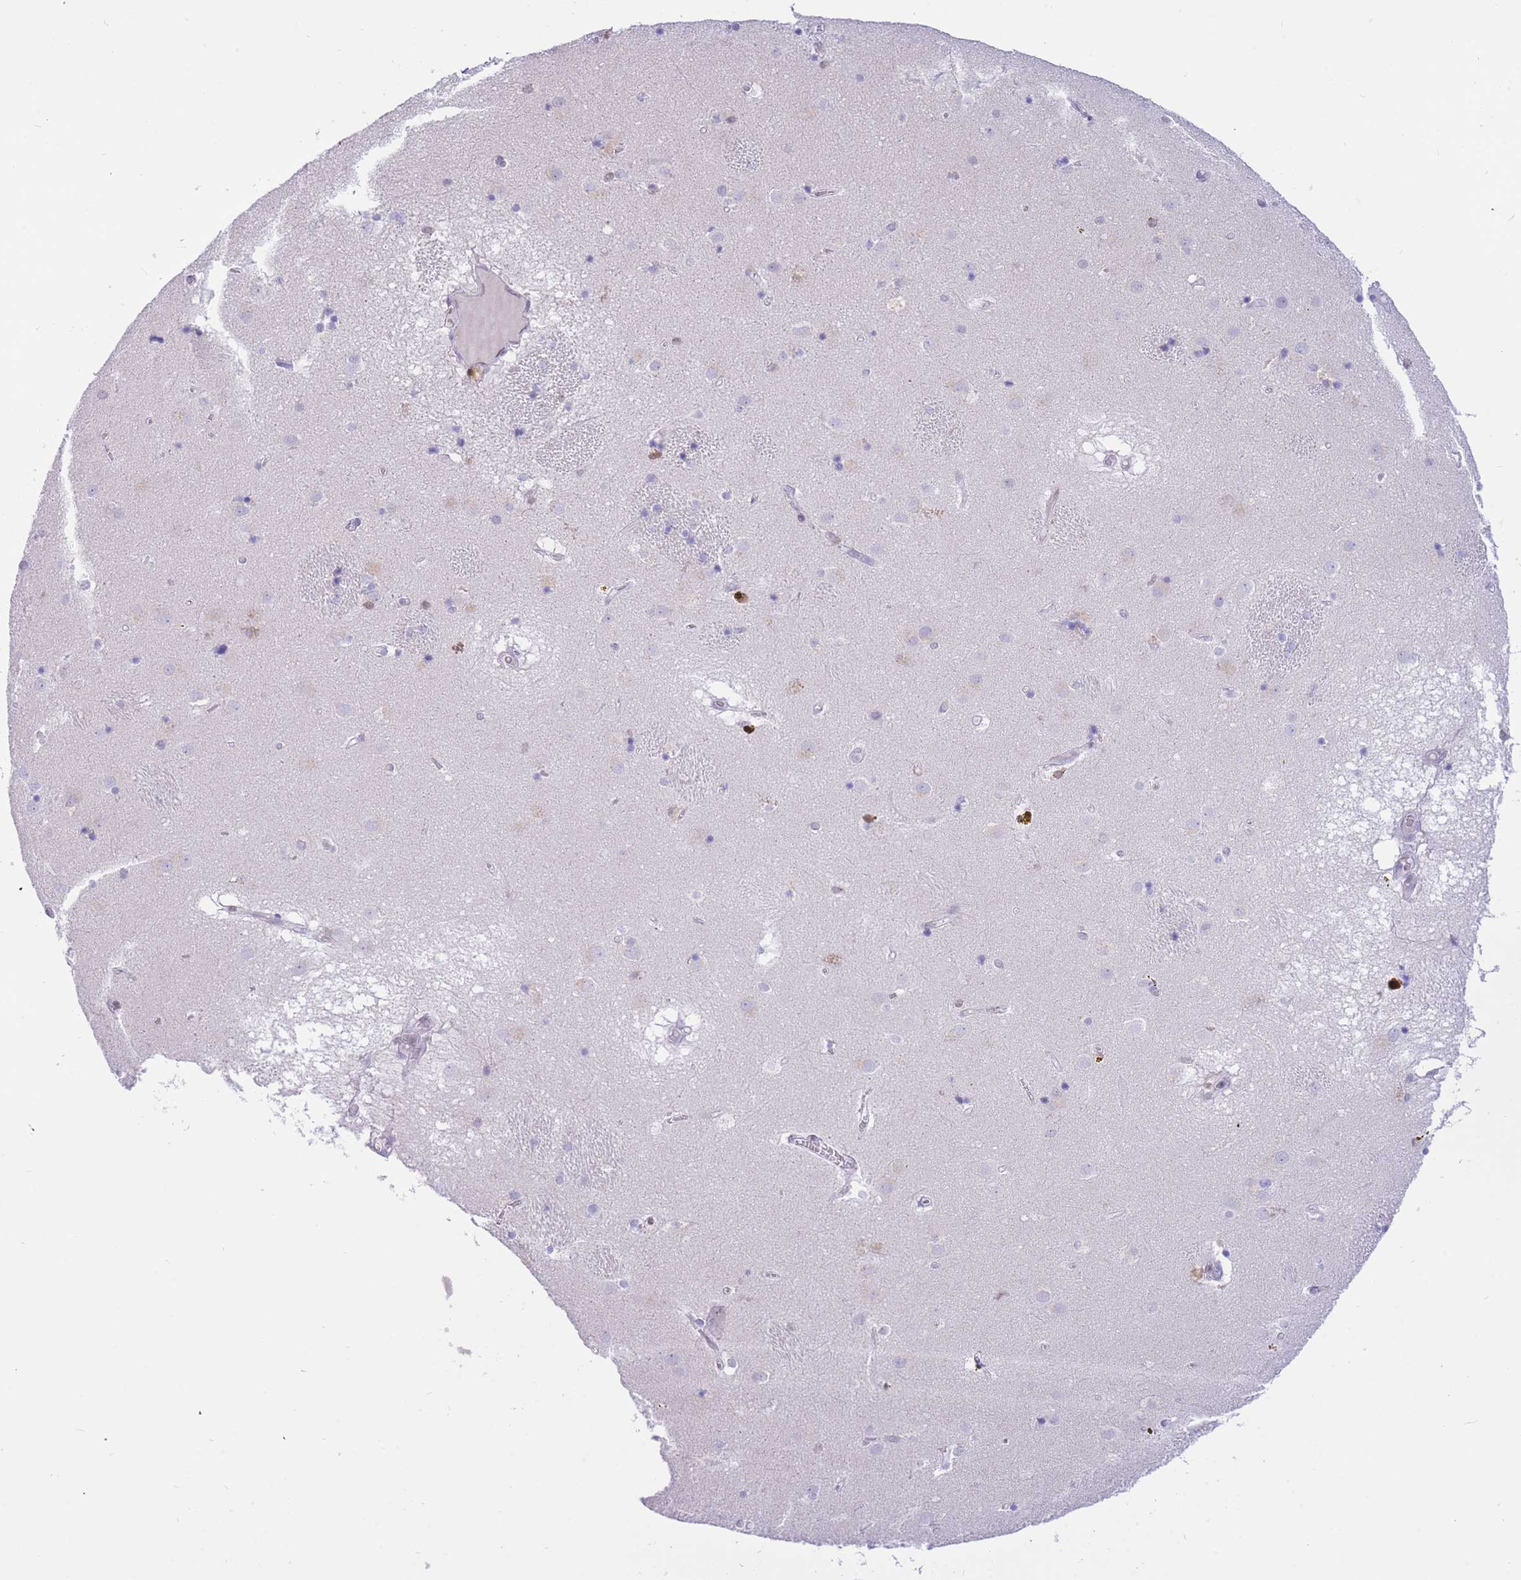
{"staining": {"intensity": "negative", "quantity": "none", "location": "none"}, "tissue": "caudate", "cell_type": "Glial cells", "image_type": "normal", "snomed": [{"axis": "morphology", "description": "Normal tissue, NOS"}, {"axis": "topography", "description": "Lateral ventricle wall"}], "caption": "IHC image of unremarkable caudate stained for a protein (brown), which displays no staining in glial cells.", "gene": "HMGN1", "patient": {"sex": "male", "age": 70}}